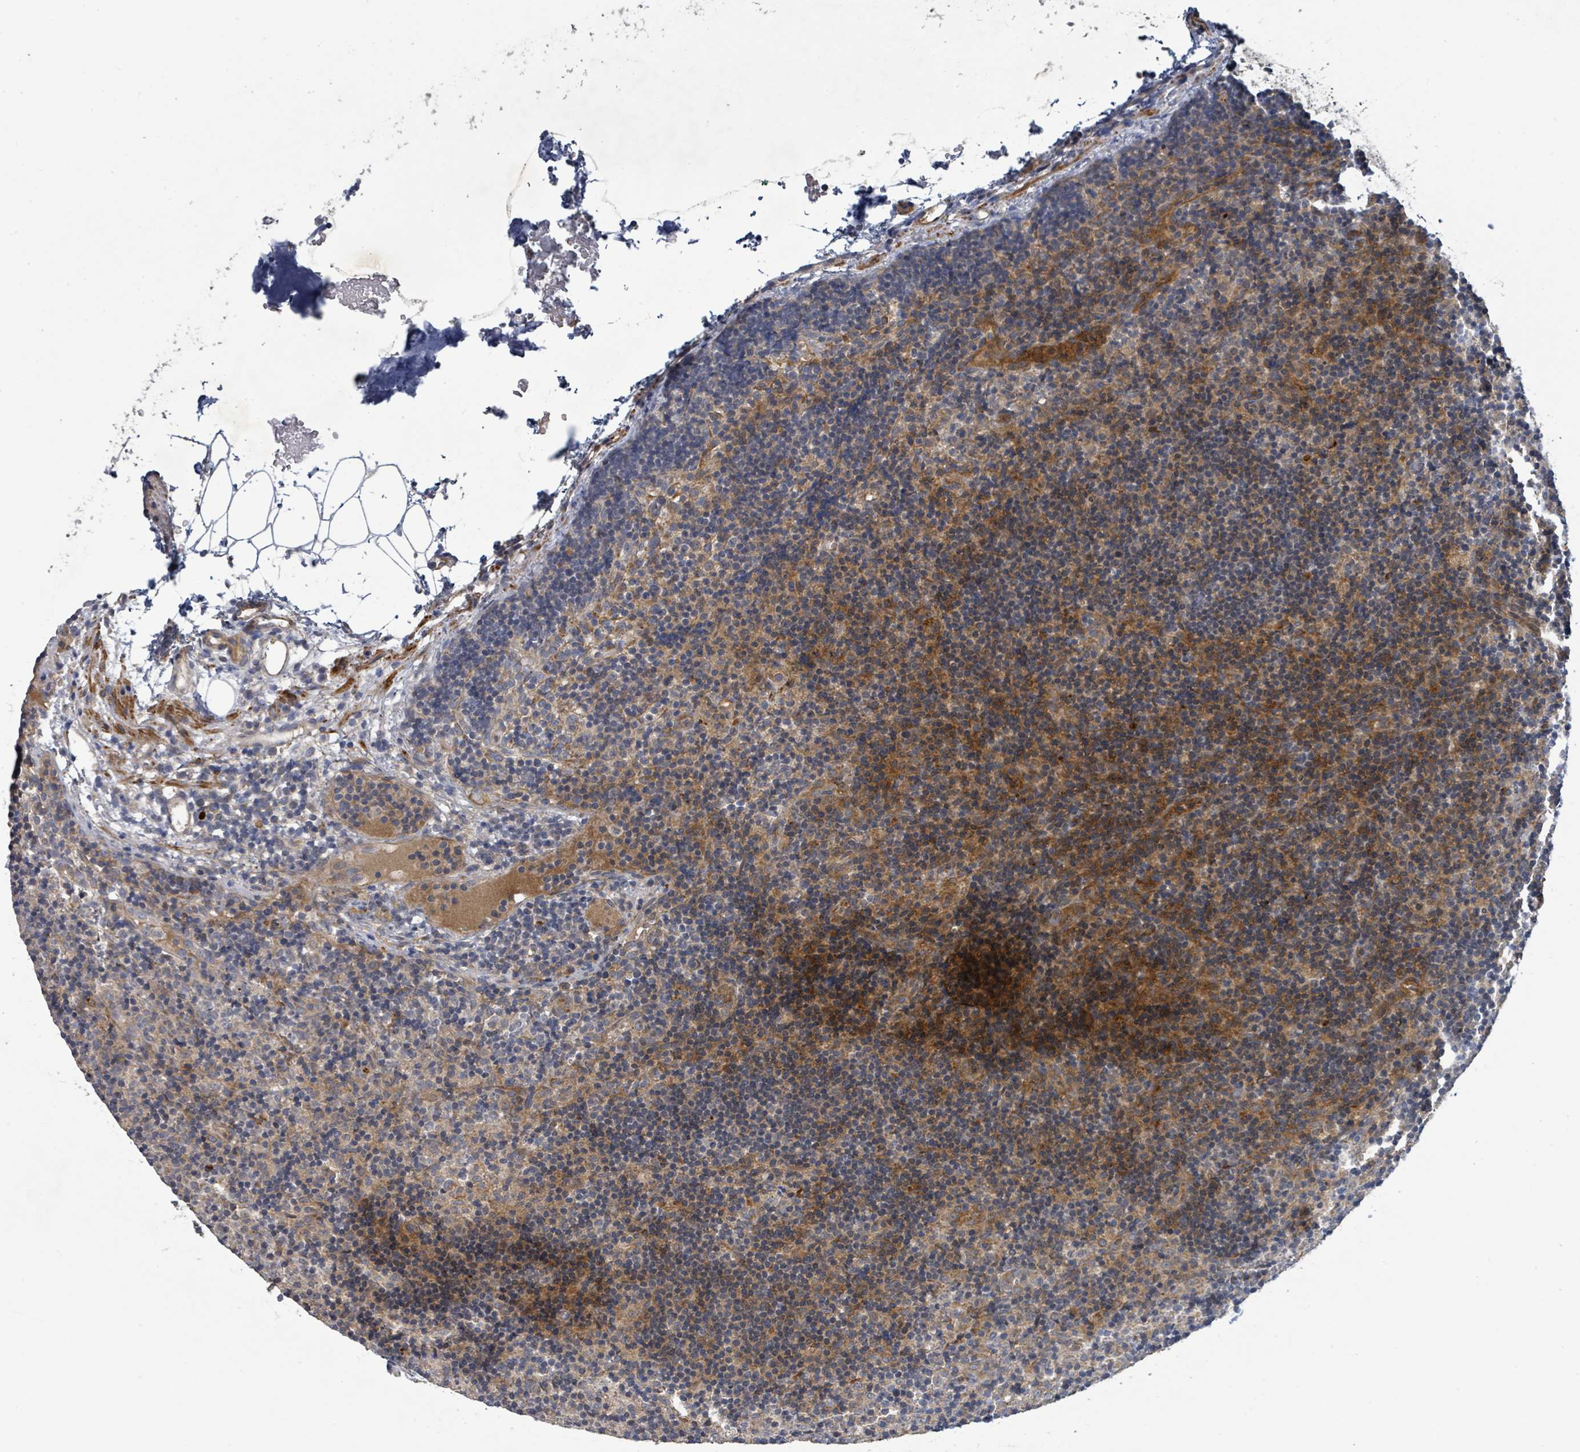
{"staining": {"intensity": "negative", "quantity": "none", "location": "none"}, "tissue": "lymph node", "cell_type": "Germinal center cells", "image_type": "normal", "snomed": [{"axis": "morphology", "description": "Normal tissue, NOS"}, {"axis": "topography", "description": "Lymph node"}], "caption": "Immunohistochemical staining of unremarkable human lymph node reveals no significant expression in germinal center cells.", "gene": "STARD4", "patient": {"sex": "female", "age": 30}}